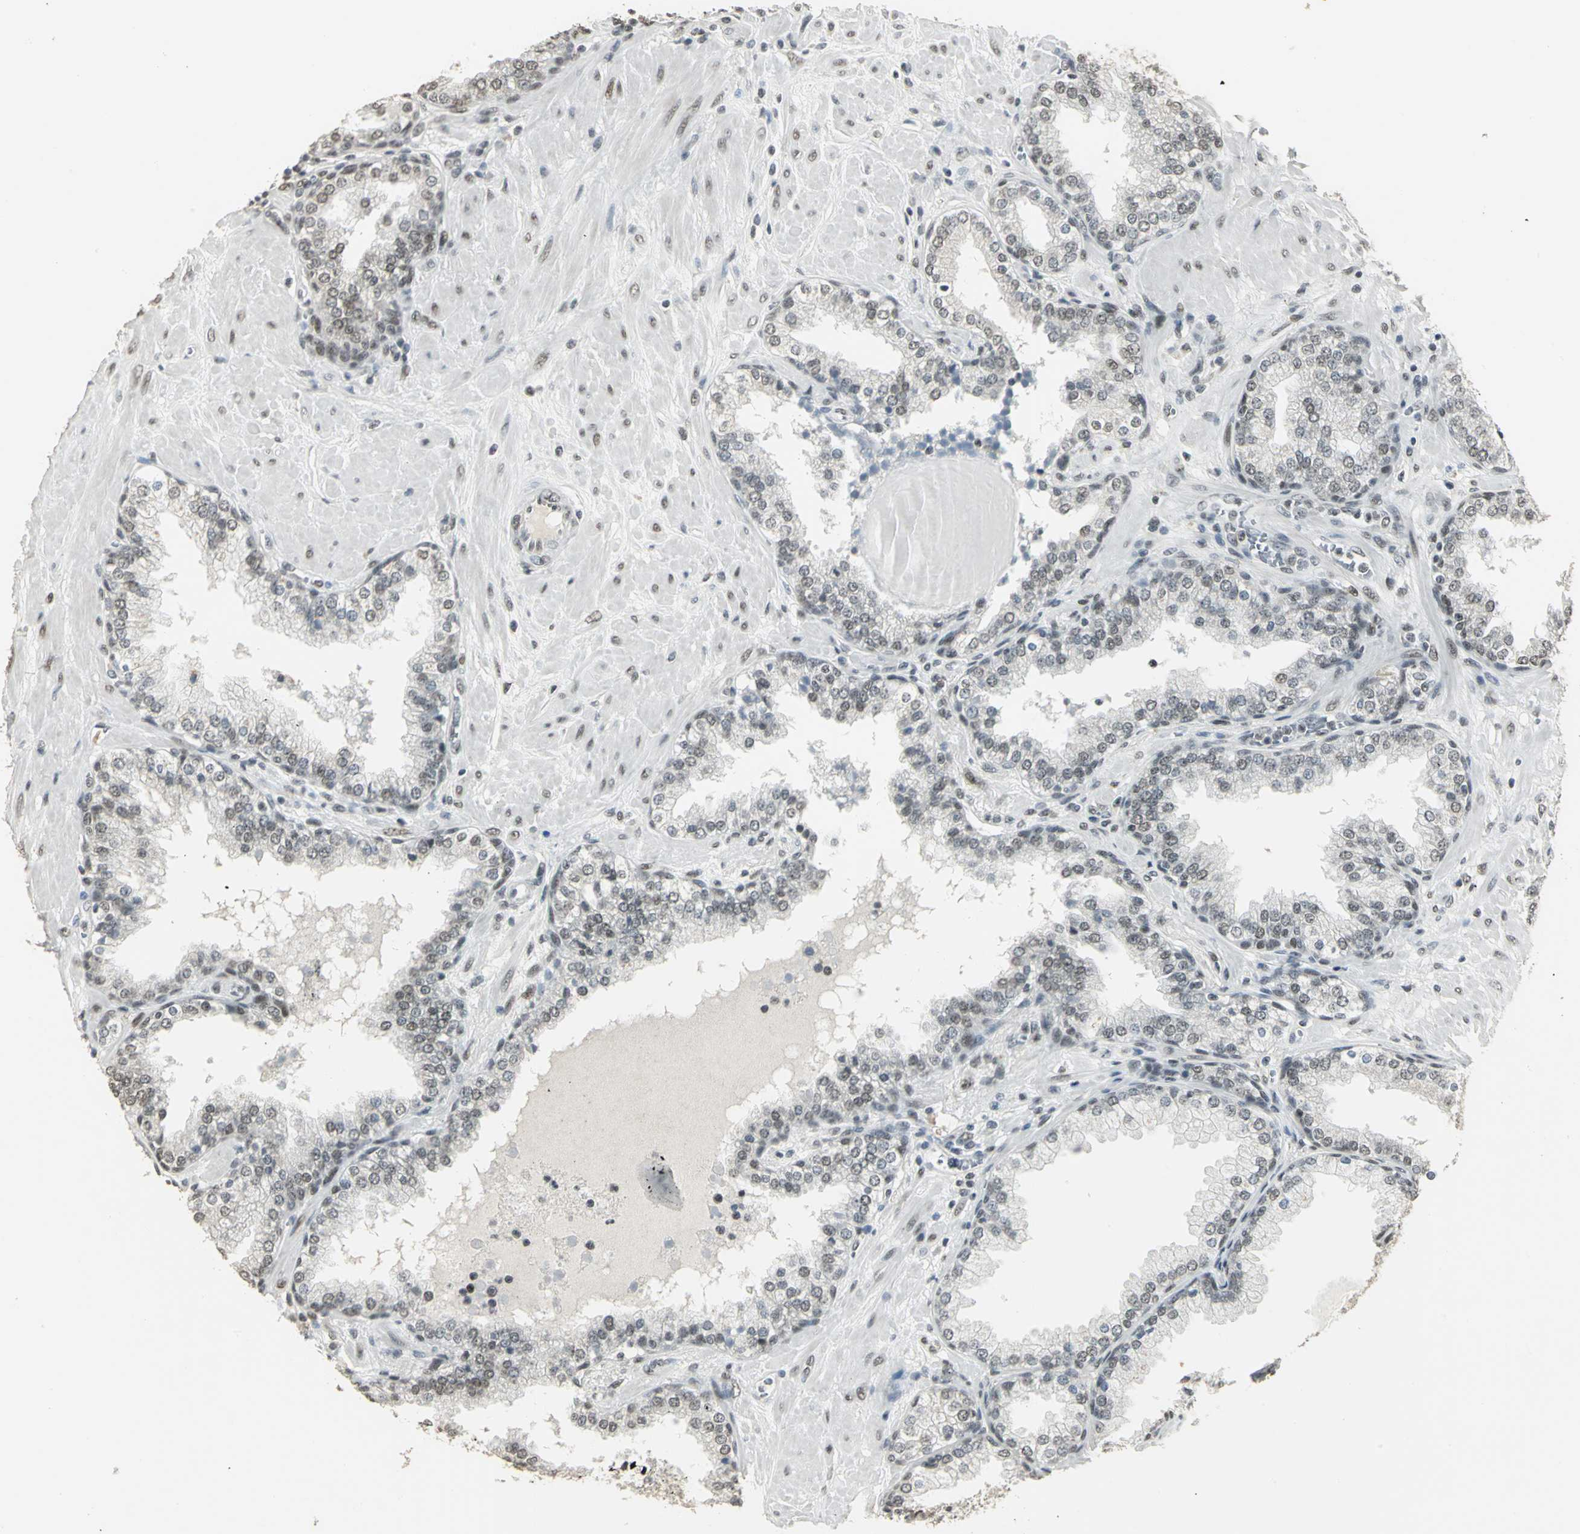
{"staining": {"intensity": "moderate", "quantity": ">75%", "location": "nuclear"}, "tissue": "prostate", "cell_type": "Glandular cells", "image_type": "normal", "snomed": [{"axis": "morphology", "description": "Normal tissue, NOS"}, {"axis": "topography", "description": "Prostate"}], "caption": "High-magnification brightfield microscopy of benign prostate stained with DAB (3,3'-diaminobenzidine) (brown) and counterstained with hematoxylin (blue). glandular cells exhibit moderate nuclear staining is identified in about>75% of cells.", "gene": "CBX3", "patient": {"sex": "male", "age": 51}}